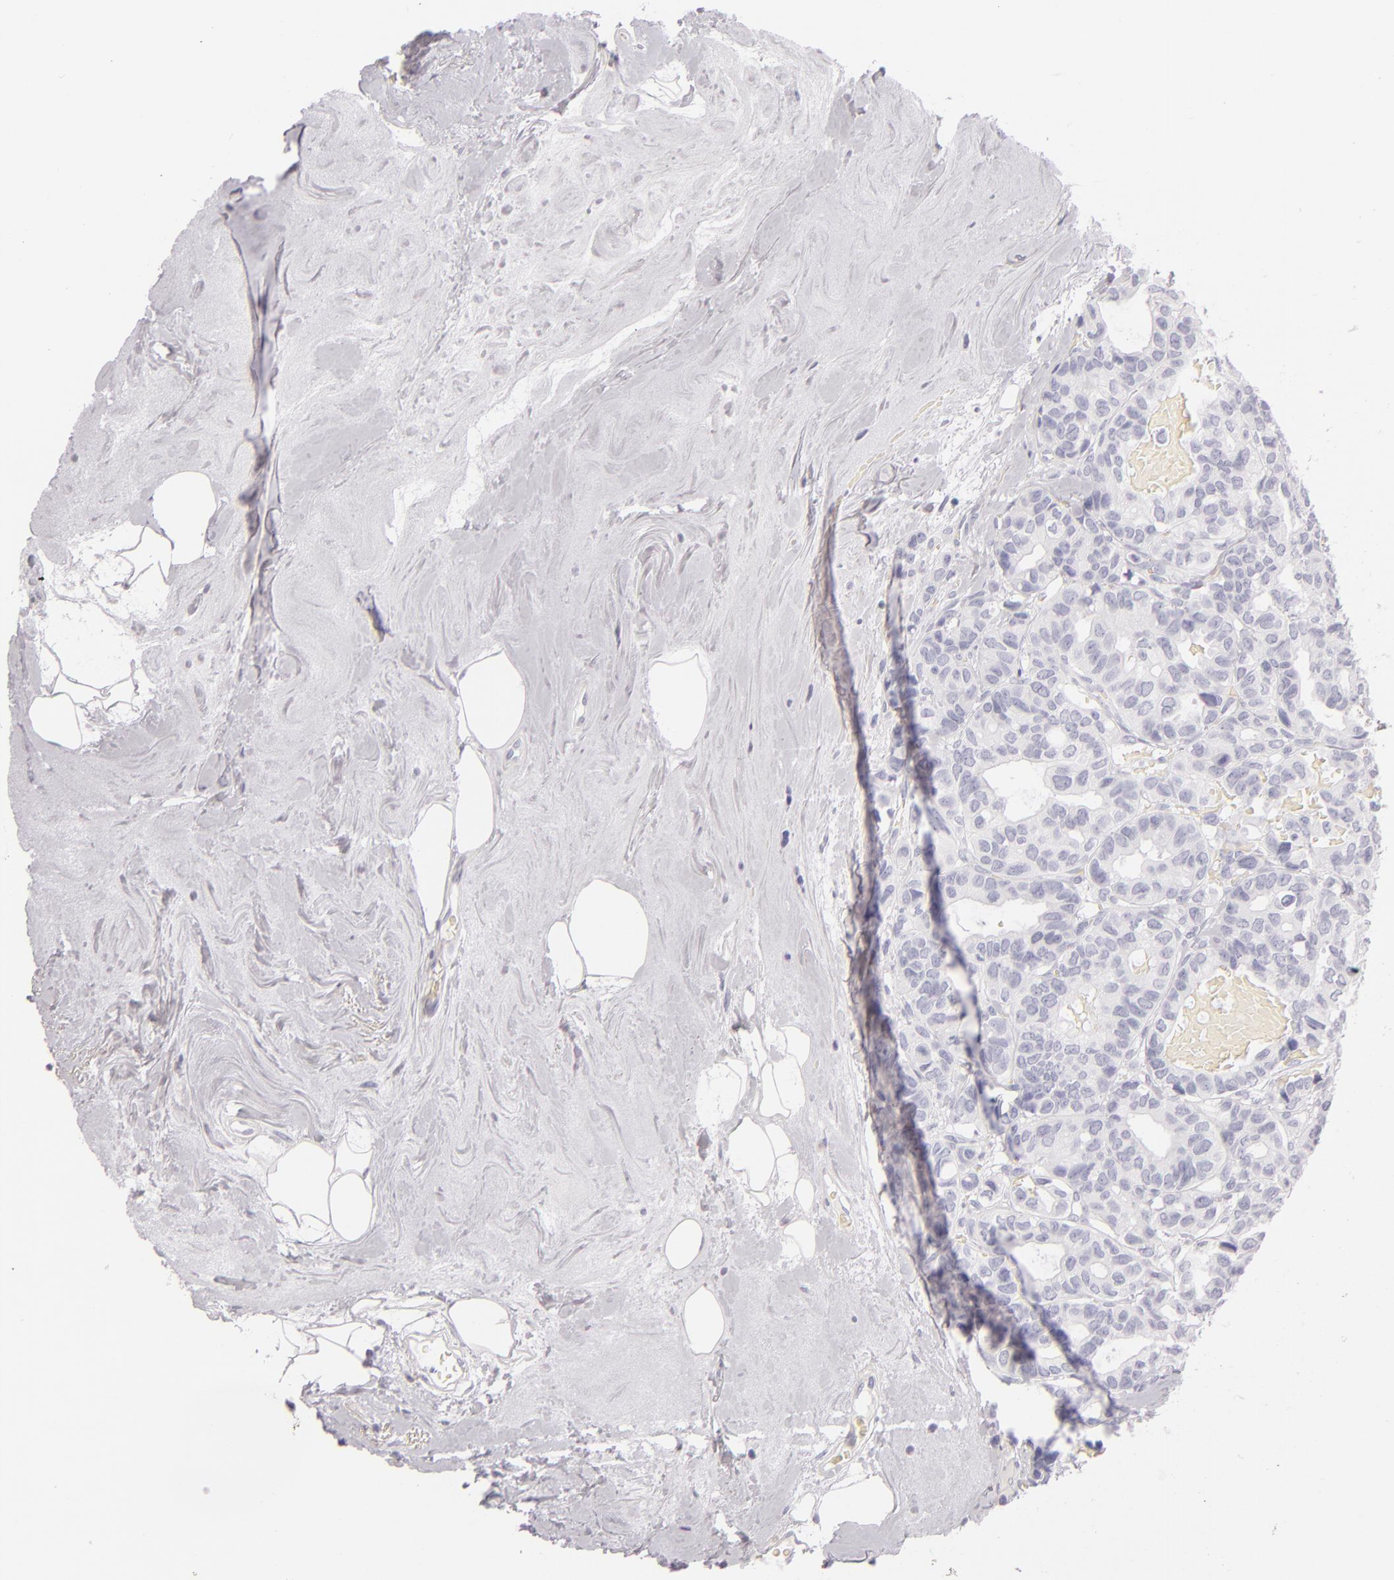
{"staining": {"intensity": "negative", "quantity": "none", "location": "none"}, "tissue": "breast cancer", "cell_type": "Tumor cells", "image_type": "cancer", "snomed": [{"axis": "morphology", "description": "Duct carcinoma"}, {"axis": "topography", "description": "Breast"}], "caption": "Tumor cells show no significant protein expression in breast cancer (intraductal carcinoma). (DAB (3,3'-diaminobenzidine) immunohistochemistry (IHC) visualized using brightfield microscopy, high magnification).", "gene": "FABP1", "patient": {"sex": "female", "age": 69}}